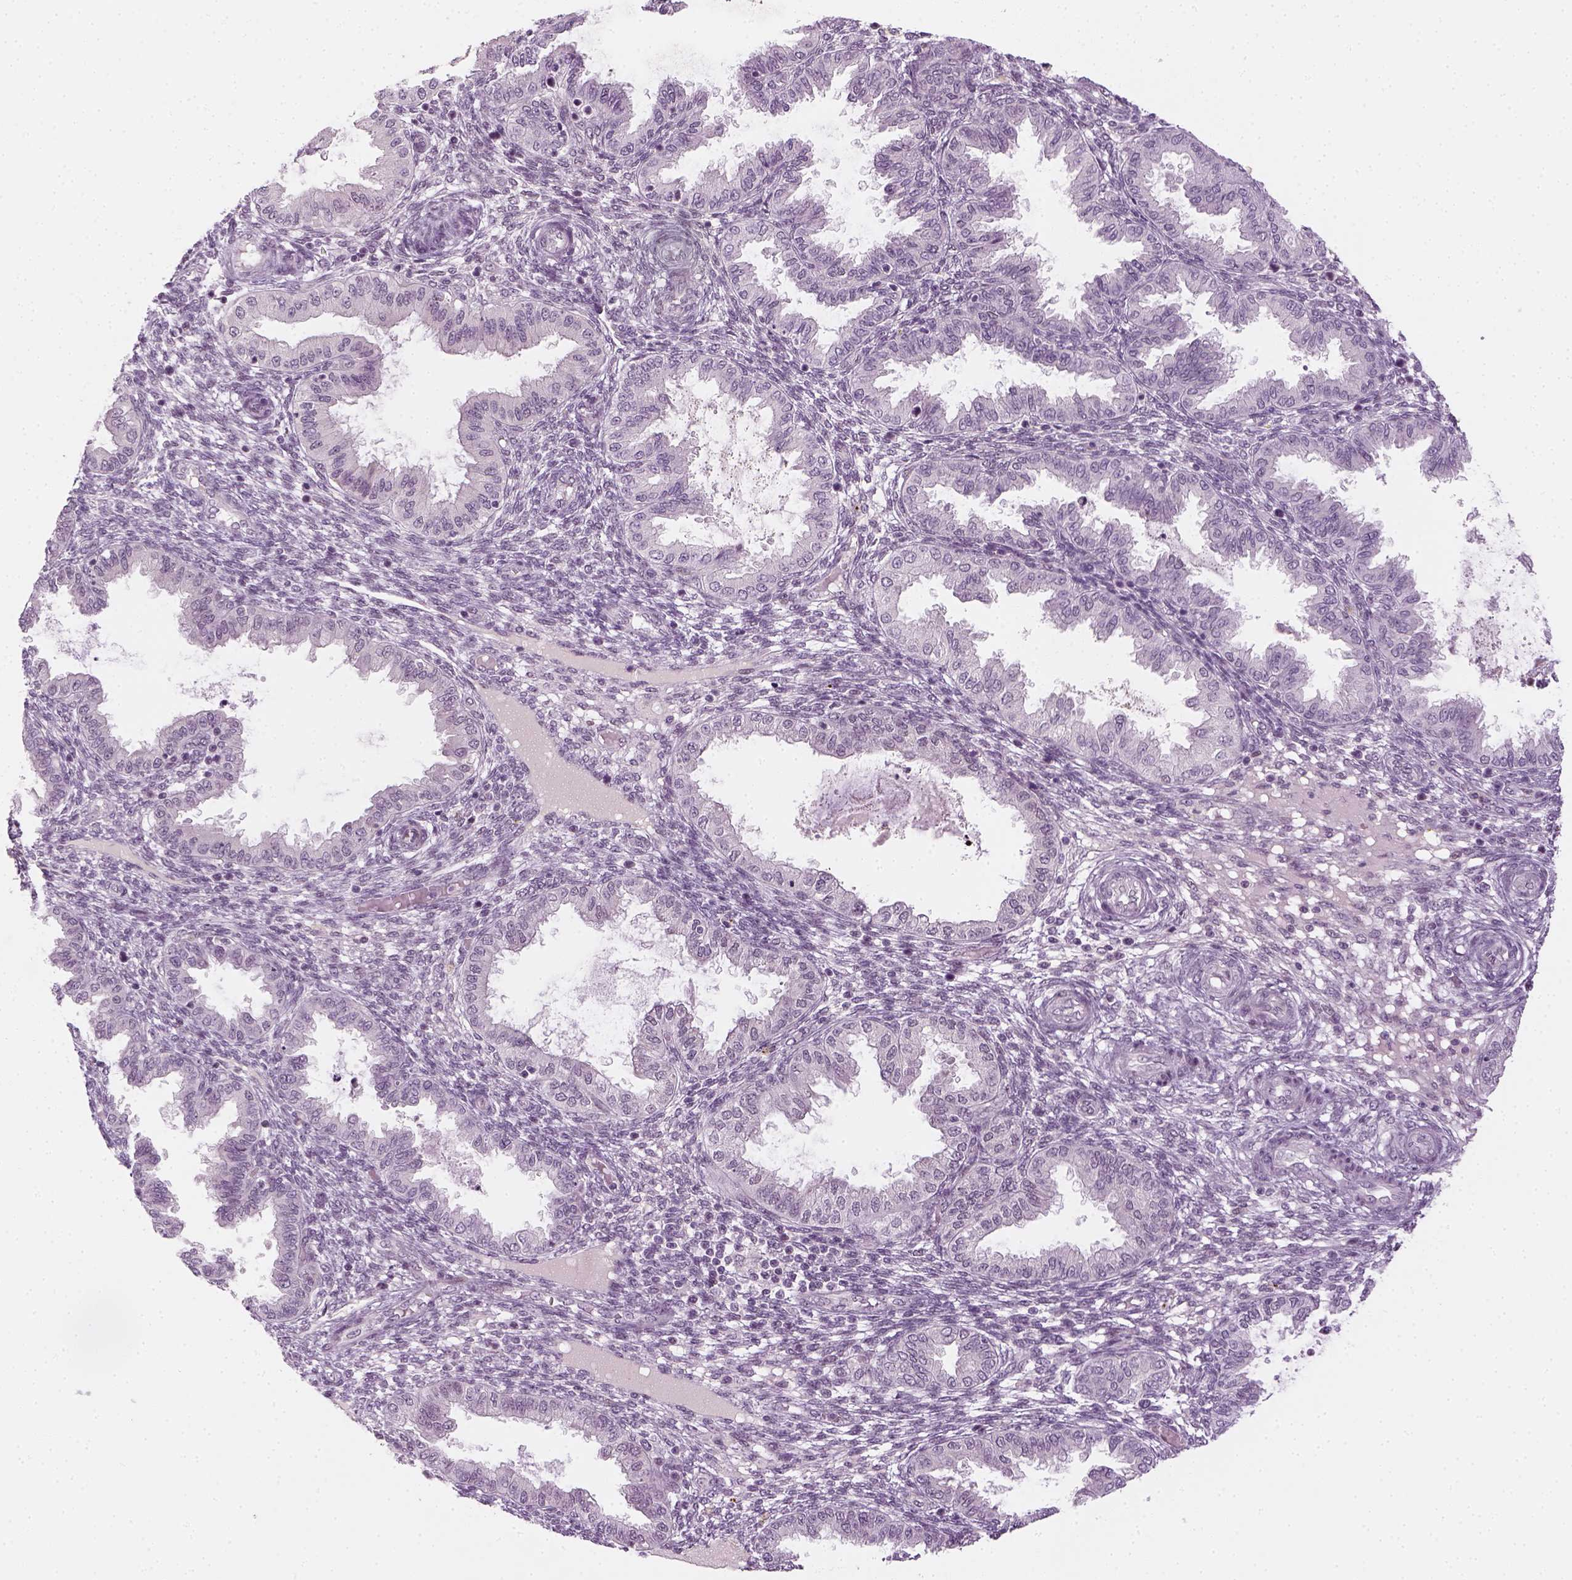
{"staining": {"intensity": "negative", "quantity": "none", "location": "none"}, "tissue": "endometrium", "cell_type": "Cells in endometrial stroma", "image_type": "normal", "snomed": [{"axis": "morphology", "description": "Normal tissue, NOS"}, {"axis": "topography", "description": "Endometrium"}], "caption": "An image of endometrium stained for a protein reveals no brown staining in cells in endometrial stroma.", "gene": "MAGEB3", "patient": {"sex": "female", "age": 33}}